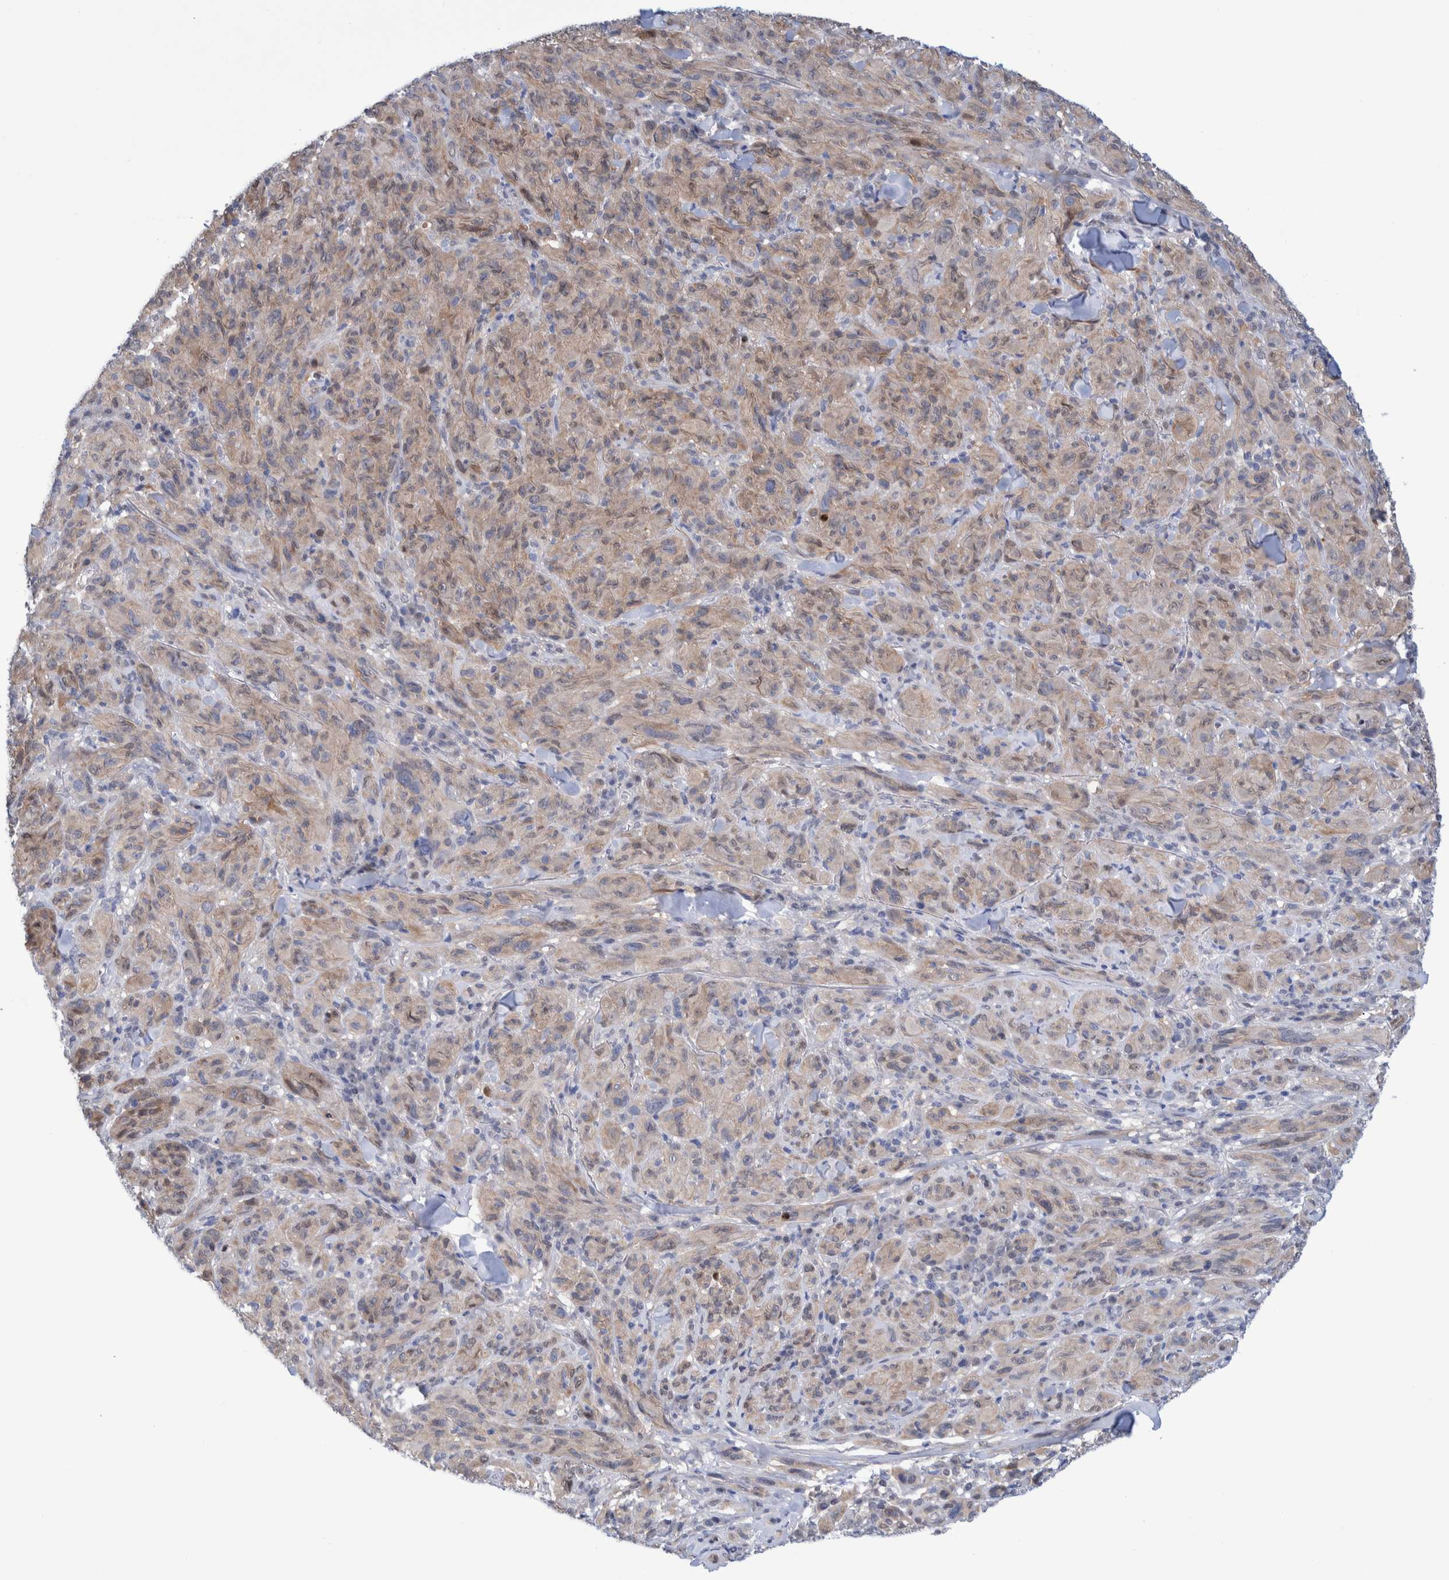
{"staining": {"intensity": "weak", "quantity": "25%-75%", "location": "cytoplasmic/membranous"}, "tissue": "melanoma", "cell_type": "Tumor cells", "image_type": "cancer", "snomed": [{"axis": "morphology", "description": "Malignant melanoma, NOS"}, {"axis": "topography", "description": "Skin of head"}], "caption": "Malignant melanoma tissue reveals weak cytoplasmic/membranous staining in approximately 25%-75% of tumor cells, visualized by immunohistochemistry.", "gene": "PFAS", "patient": {"sex": "male", "age": 96}}